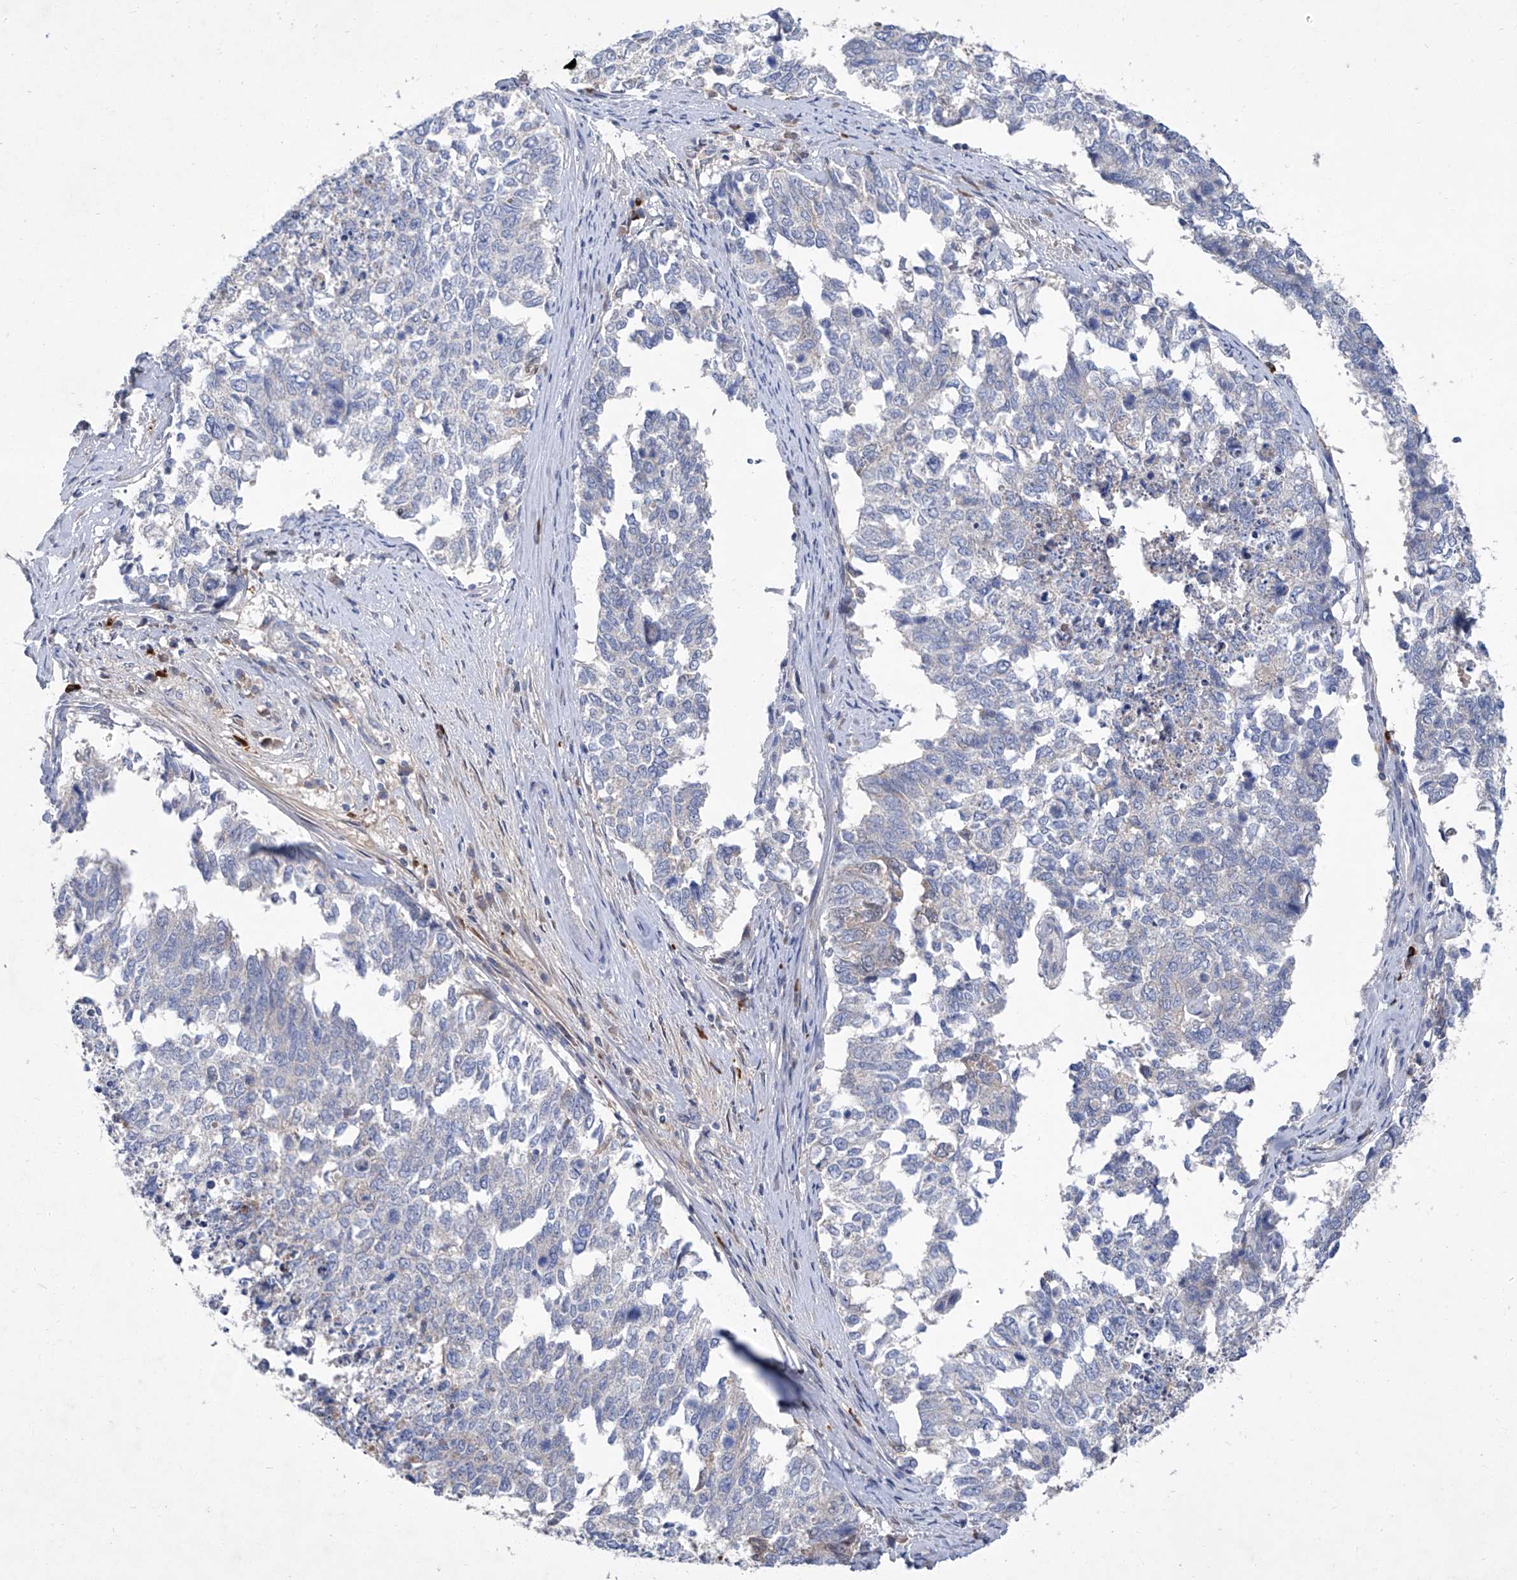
{"staining": {"intensity": "negative", "quantity": "none", "location": "none"}, "tissue": "cervical cancer", "cell_type": "Tumor cells", "image_type": "cancer", "snomed": [{"axis": "morphology", "description": "Squamous cell carcinoma, NOS"}, {"axis": "topography", "description": "Cervix"}], "caption": "Immunohistochemistry (IHC) image of squamous cell carcinoma (cervical) stained for a protein (brown), which exhibits no staining in tumor cells.", "gene": "SBK2", "patient": {"sex": "female", "age": 63}}